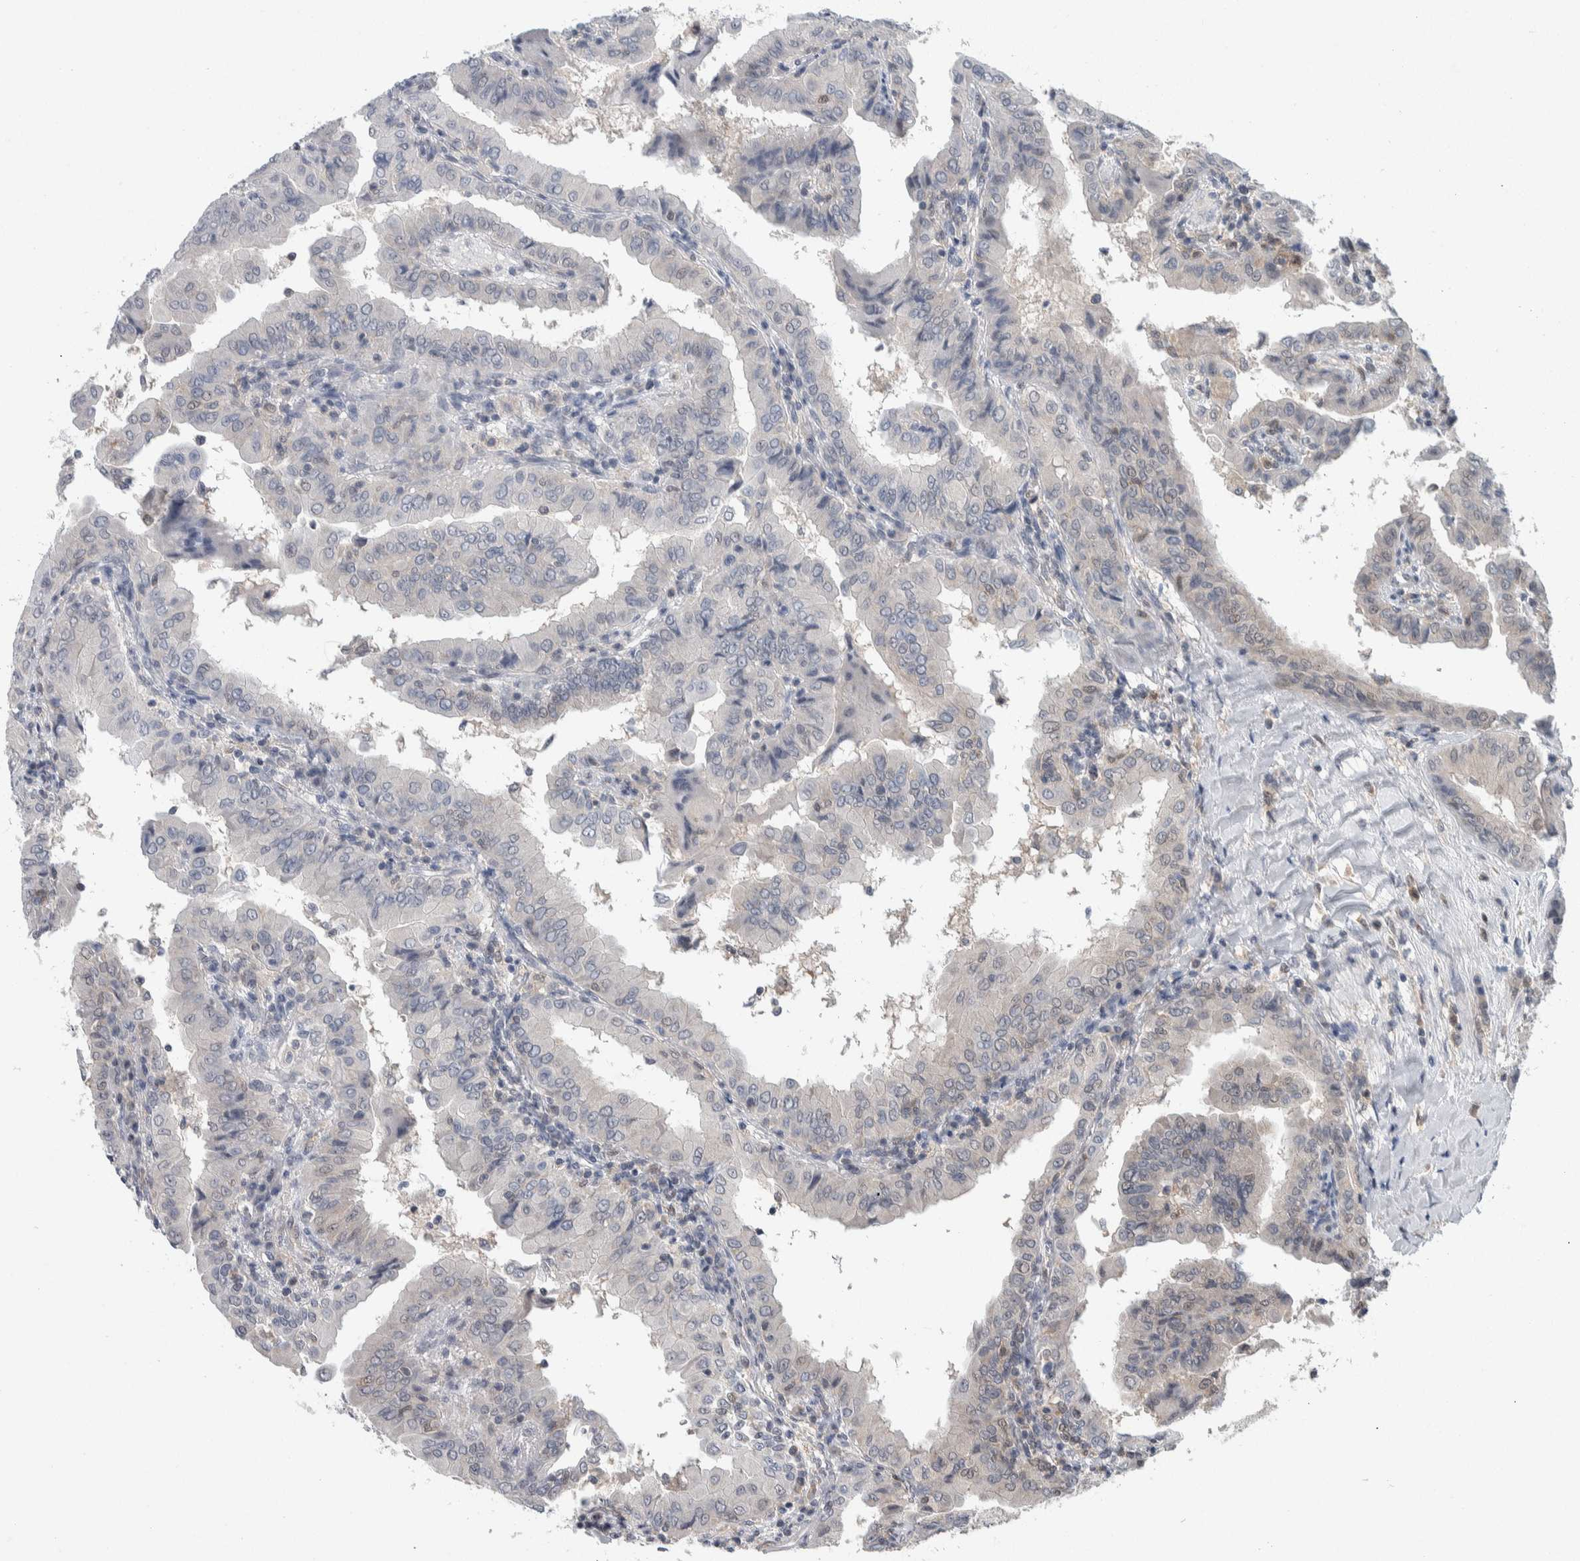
{"staining": {"intensity": "negative", "quantity": "none", "location": "none"}, "tissue": "thyroid cancer", "cell_type": "Tumor cells", "image_type": "cancer", "snomed": [{"axis": "morphology", "description": "Papillary adenocarcinoma, NOS"}, {"axis": "topography", "description": "Thyroid gland"}], "caption": "Immunohistochemical staining of human thyroid cancer displays no significant expression in tumor cells. The staining was performed using DAB (3,3'-diaminobenzidine) to visualize the protein expression in brown, while the nuclei were stained in blue with hematoxylin (Magnification: 20x).", "gene": "PTPA", "patient": {"sex": "male", "age": 33}}